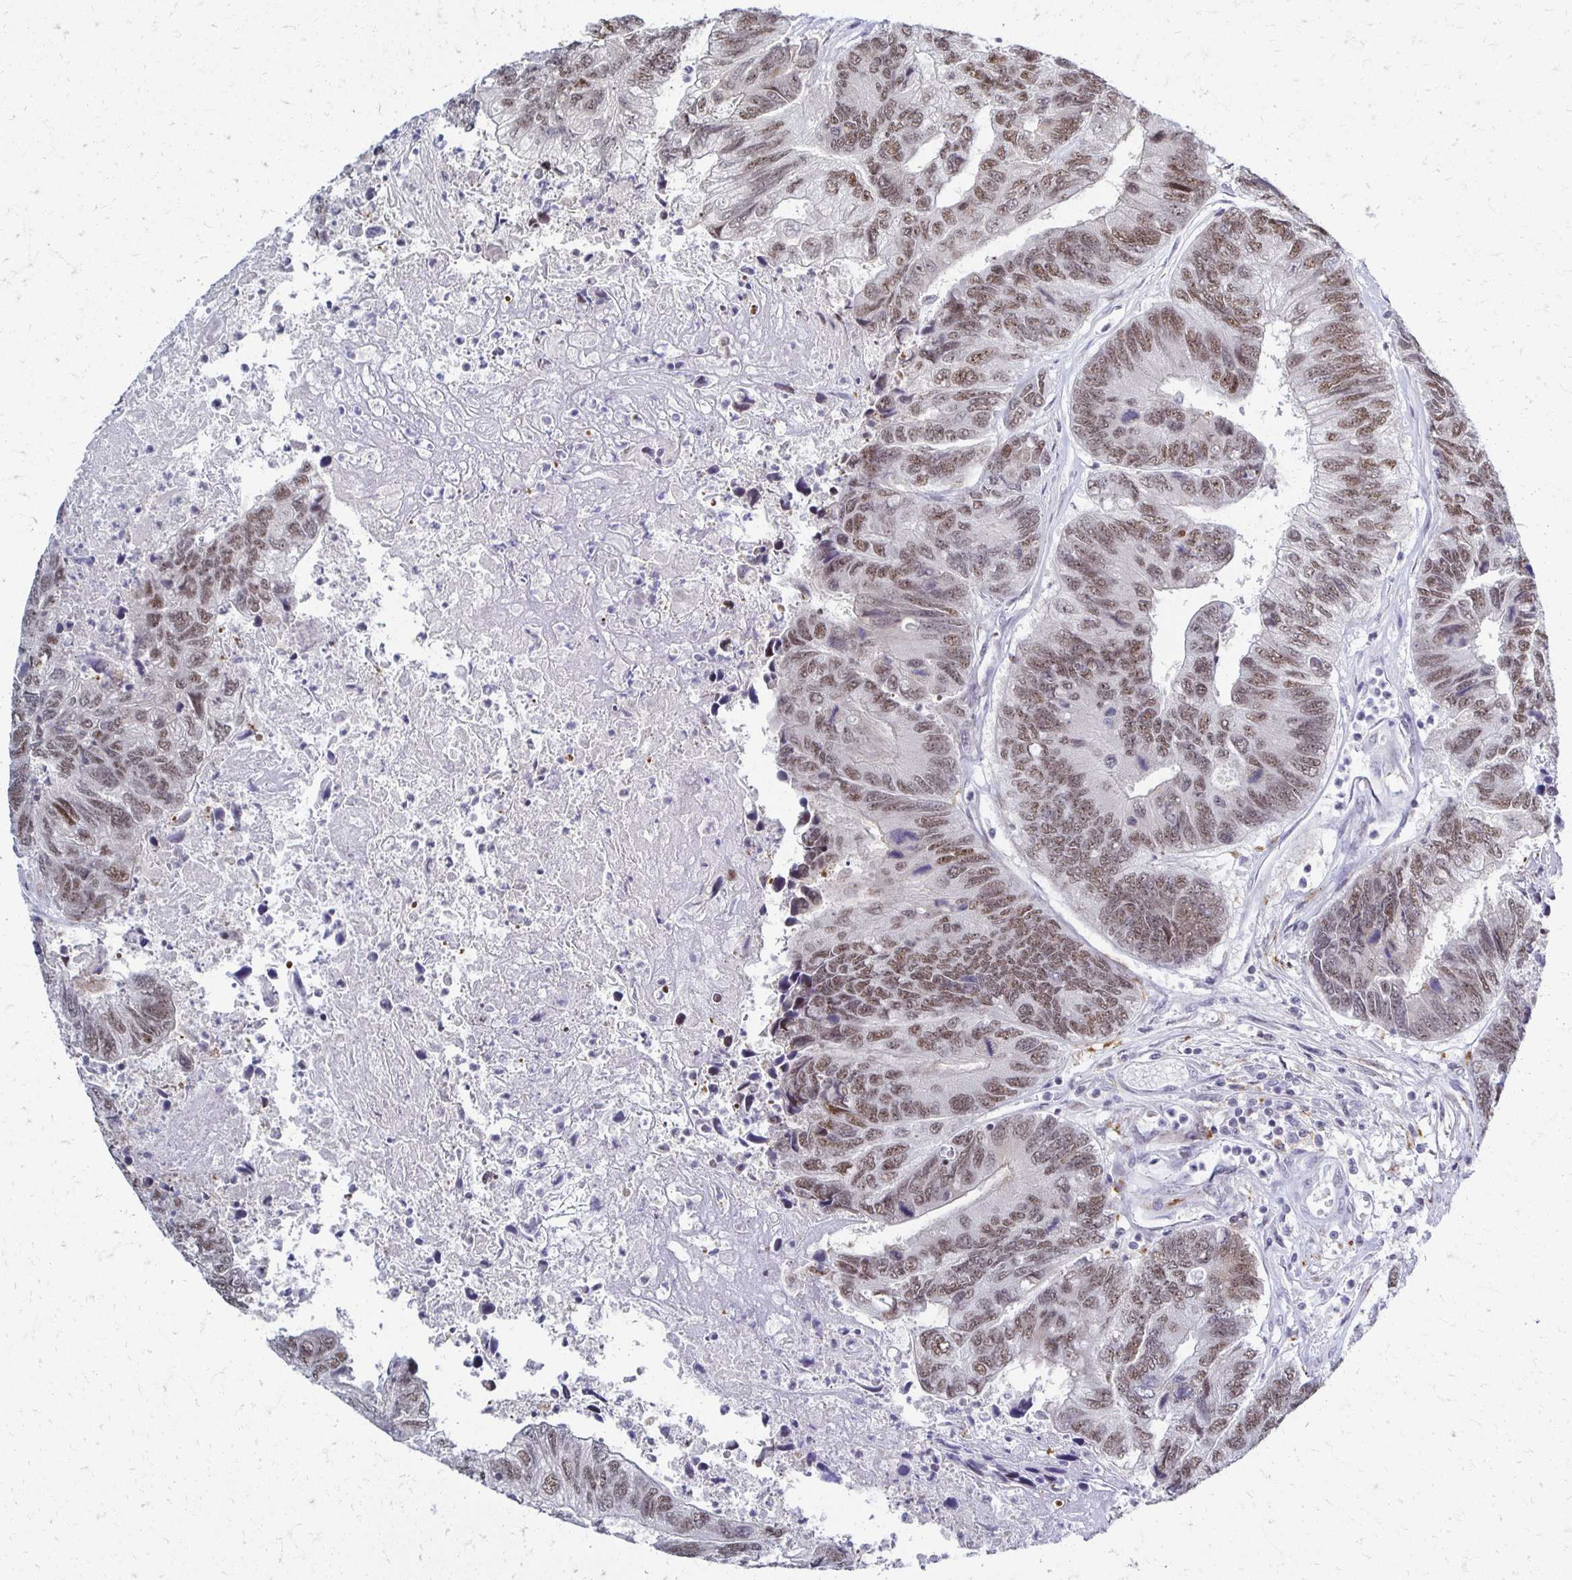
{"staining": {"intensity": "moderate", "quantity": ">75%", "location": "nuclear"}, "tissue": "colorectal cancer", "cell_type": "Tumor cells", "image_type": "cancer", "snomed": [{"axis": "morphology", "description": "Adenocarcinoma, NOS"}, {"axis": "topography", "description": "Colon"}], "caption": "Protein staining shows moderate nuclear positivity in about >75% of tumor cells in adenocarcinoma (colorectal).", "gene": "IRF7", "patient": {"sex": "female", "age": 67}}